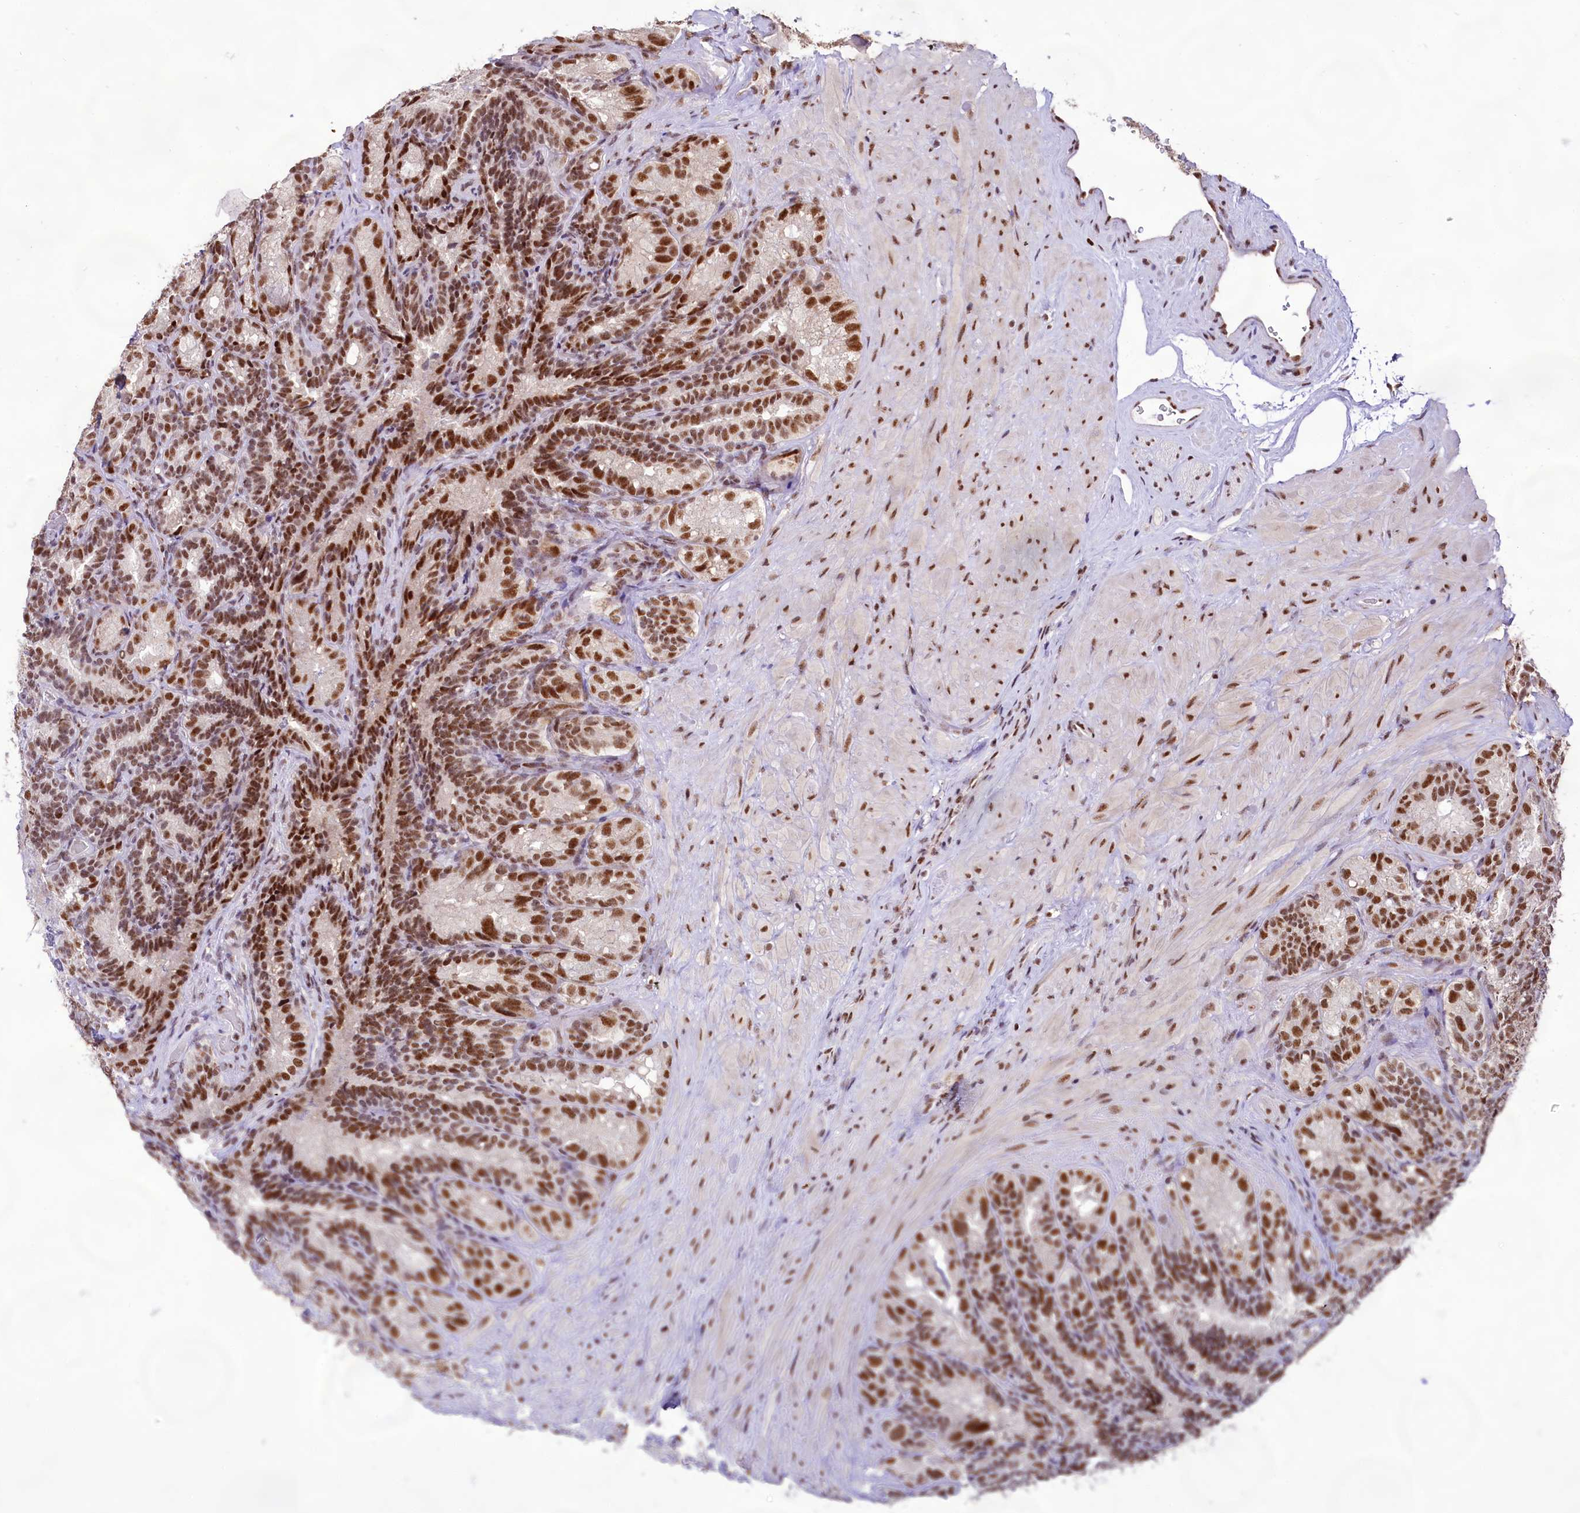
{"staining": {"intensity": "moderate", "quantity": ">75%", "location": "nuclear"}, "tissue": "seminal vesicle", "cell_type": "Glandular cells", "image_type": "normal", "snomed": [{"axis": "morphology", "description": "Normal tissue, NOS"}, {"axis": "topography", "description": "Seminal veicle"}], "caption": "Human seminal vesicle stained for a protein (brown) exhibits moderate nuclear positive staining in approximately >75% of glandular cells.", "gene": "HIRA", "patient": {"sex": "male", "age": 60}}